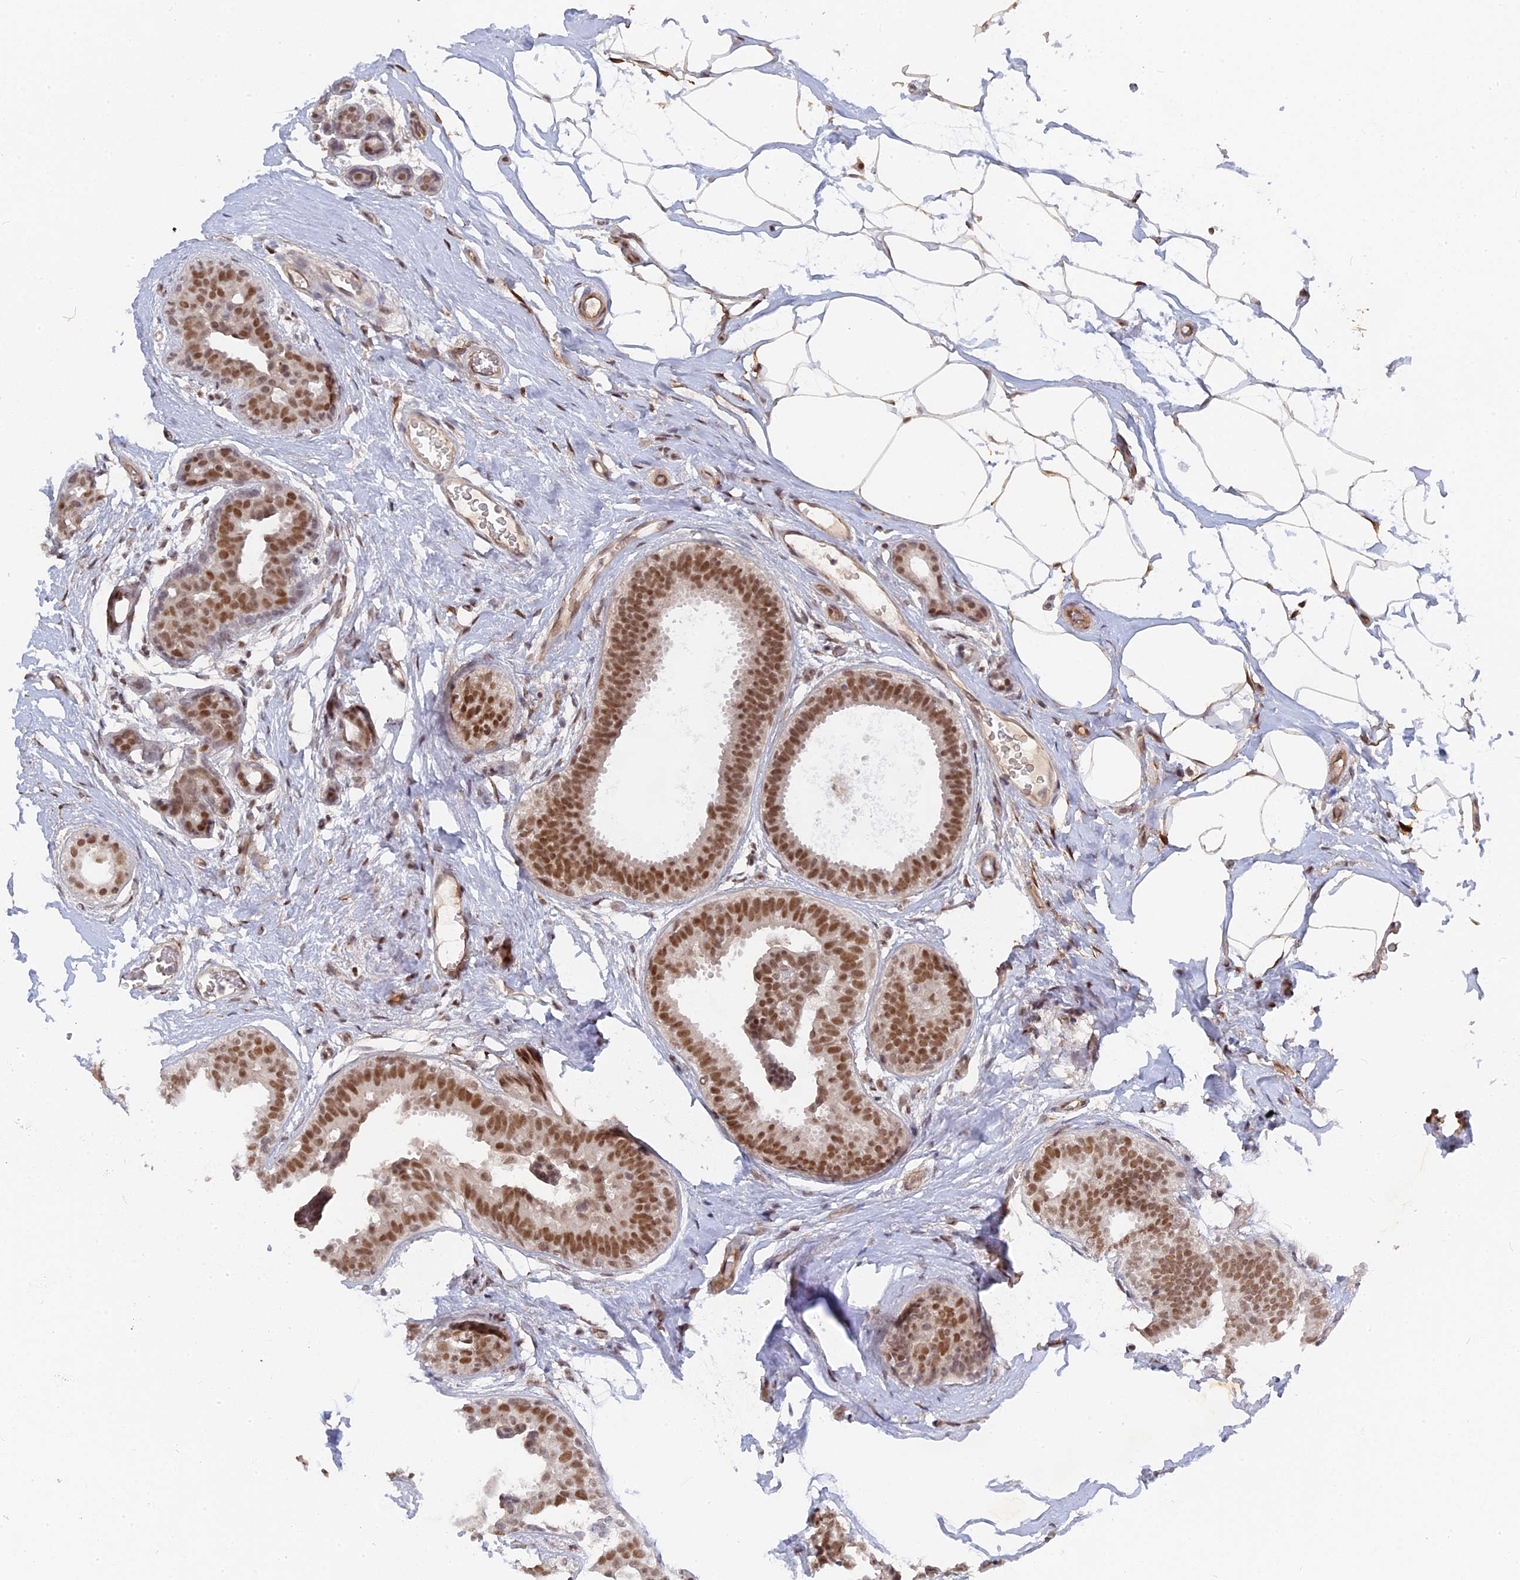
{"staining": {"intensity": "moderate", "quantity": ">75%", "location": "nuclear"}, "tissue": "breast cancer", "cell_type": "Tumor cells", "image_type": "cancer", "snomed": [{"axis": "morphology", "description": "Lobular carcinoma"}, {"axis": "topography", "description": "Breast"}], "caption": "Breast cancer (lobular carcinoma) stained for a protein (brown) demonstrates moderate nuclear positive positivity in approximately >75% of tumor cells.", "gene": "CCDC85A", "patient": {"sex": "female", "age": 58}}